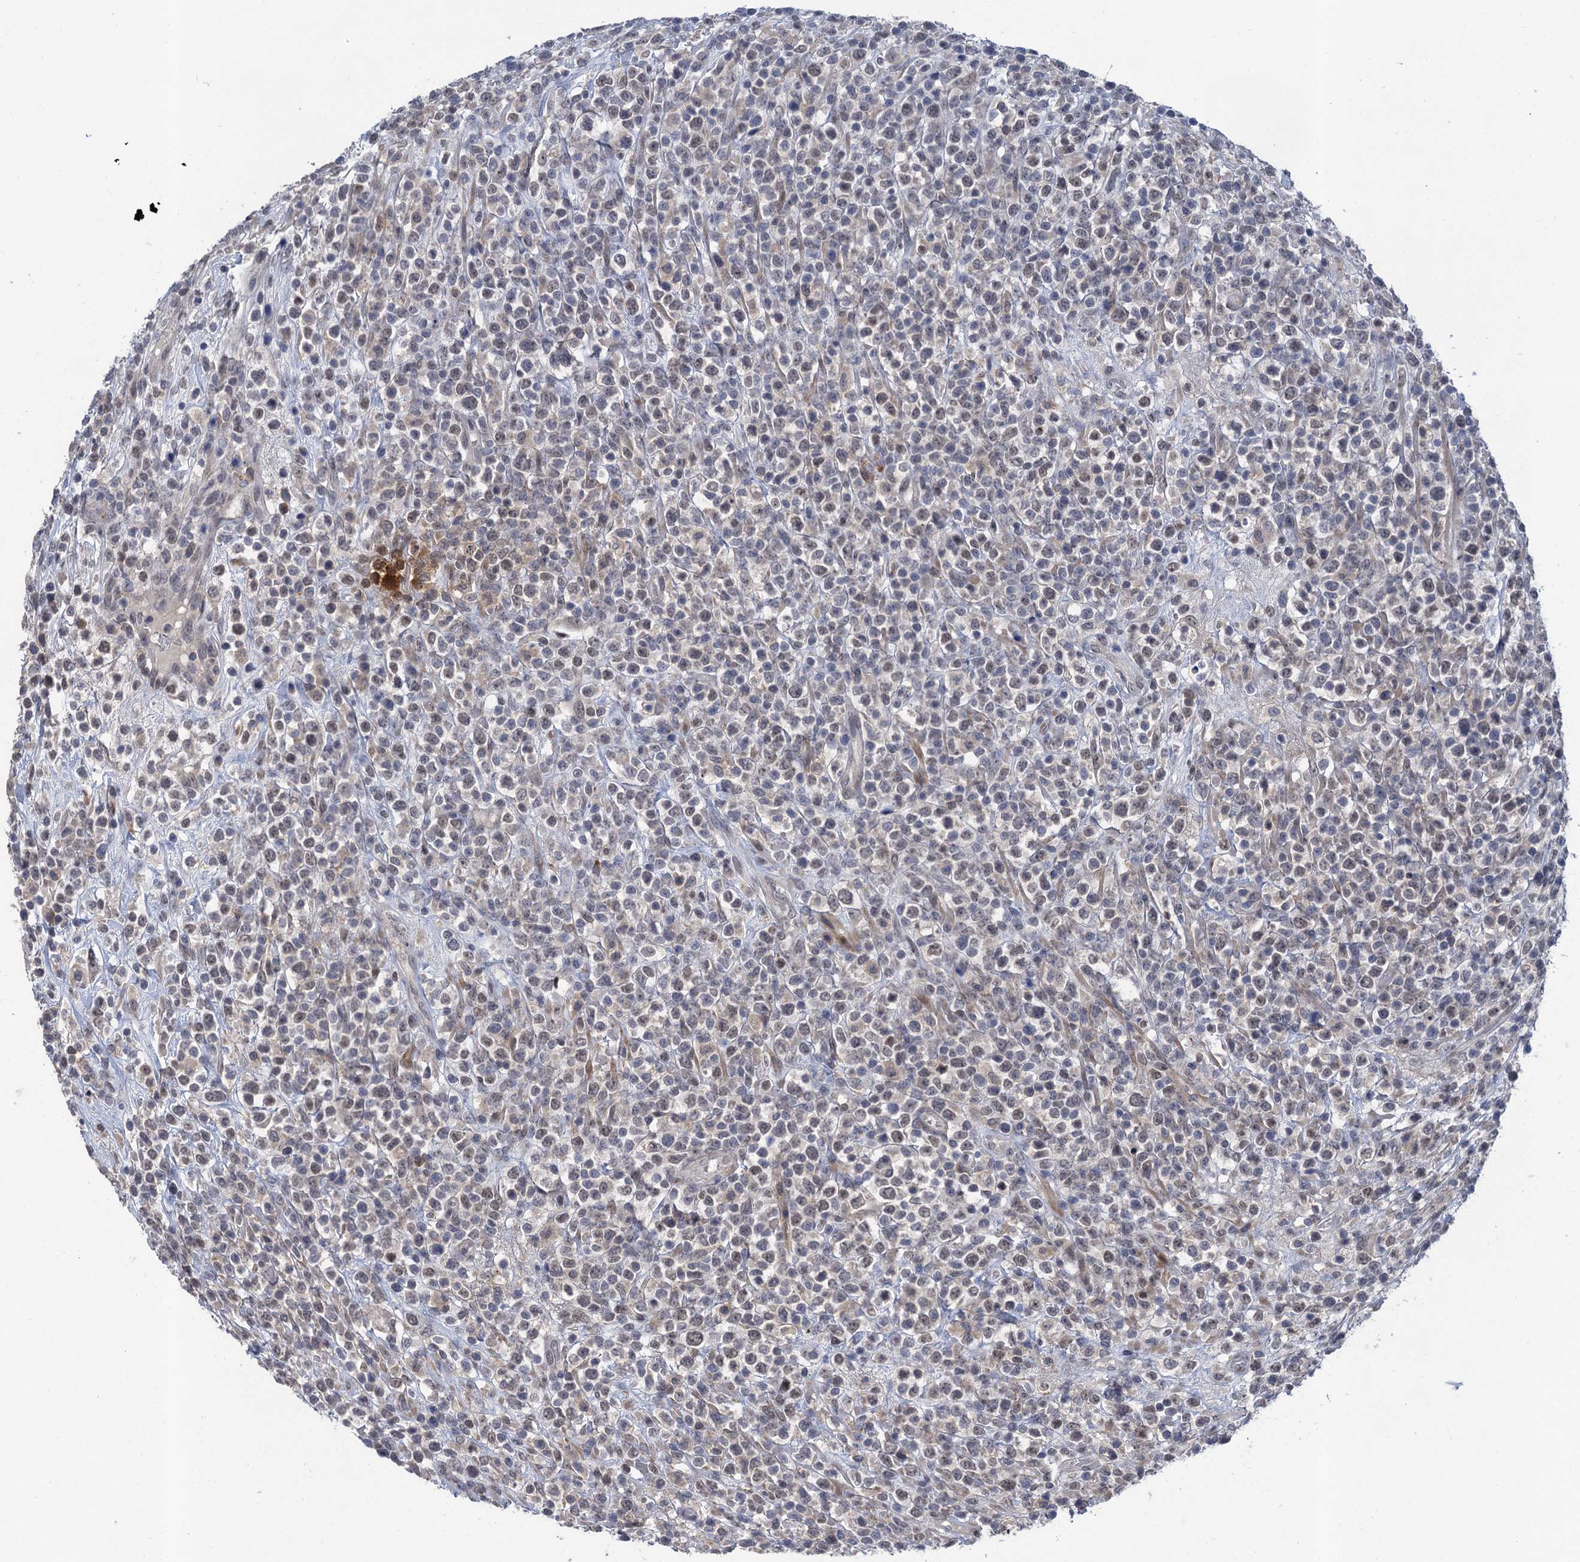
{"staining": {"intensity": "negative", "quantity": "none", "location": "none"}, "tissue": "lymphoma", "cell_type": "Tumor cells", "image_type": "cancer", "snomed": [{"axis": "morphology", "description": "Malignant lymphoma, non-Hodgkin's type, High grade"}, {"axis": "topography", "description": "Colon"}], "caption": "Tumor cells are negative for brown protein staining in malignant lymphoma, non-Hodgkin's type (high-grade). (DAB (3,3'-diaminobenzidine) immunohistochemistry (IHC) visualized using brightfield microscopy, high magnification).", "gene": "MRFAP1", "patient": {"sex": "female", "age": 53}}